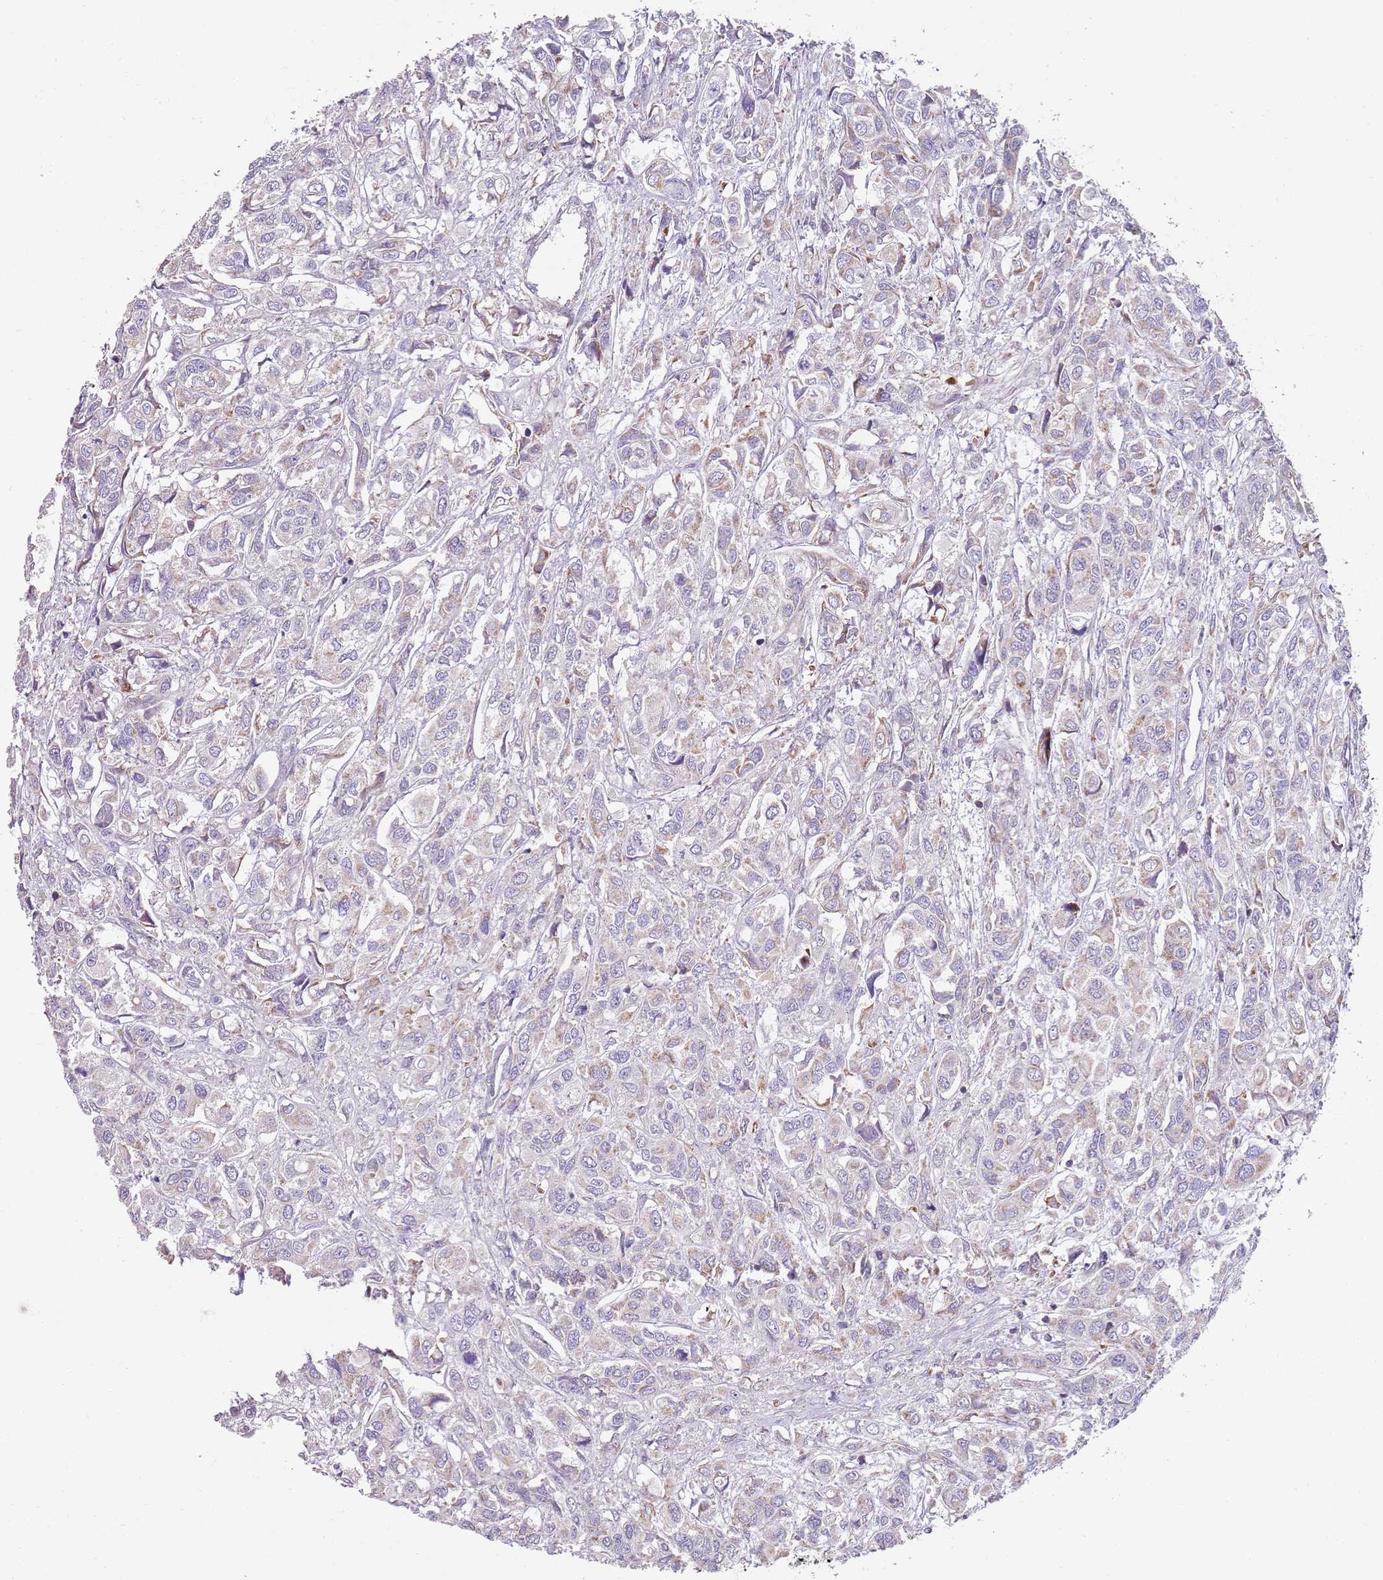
{"staining": {"intensity": "weak", "quantity": "25%-75%", "location": "cytoplasmic/membranous"}, "tissue": "urothelial cancer", "cell_type": "Tumor cells", "image_type": "cancer", "snomed": [{"axis": "morphology", "description": "Urothelial carcinoma, High grade"}, {"axis": "topography", "description": "Urinary bladder"}], "caption": "DAB (3,3'-diaminobenzidine) immunohistochemical staining of urothelial cancer displays weak cytoplasmic/membranous protein positivity in approximately 25%-75% of tumor cells.", "gene": "GAS8", "patient": {"sex": "male", "age": 67}}